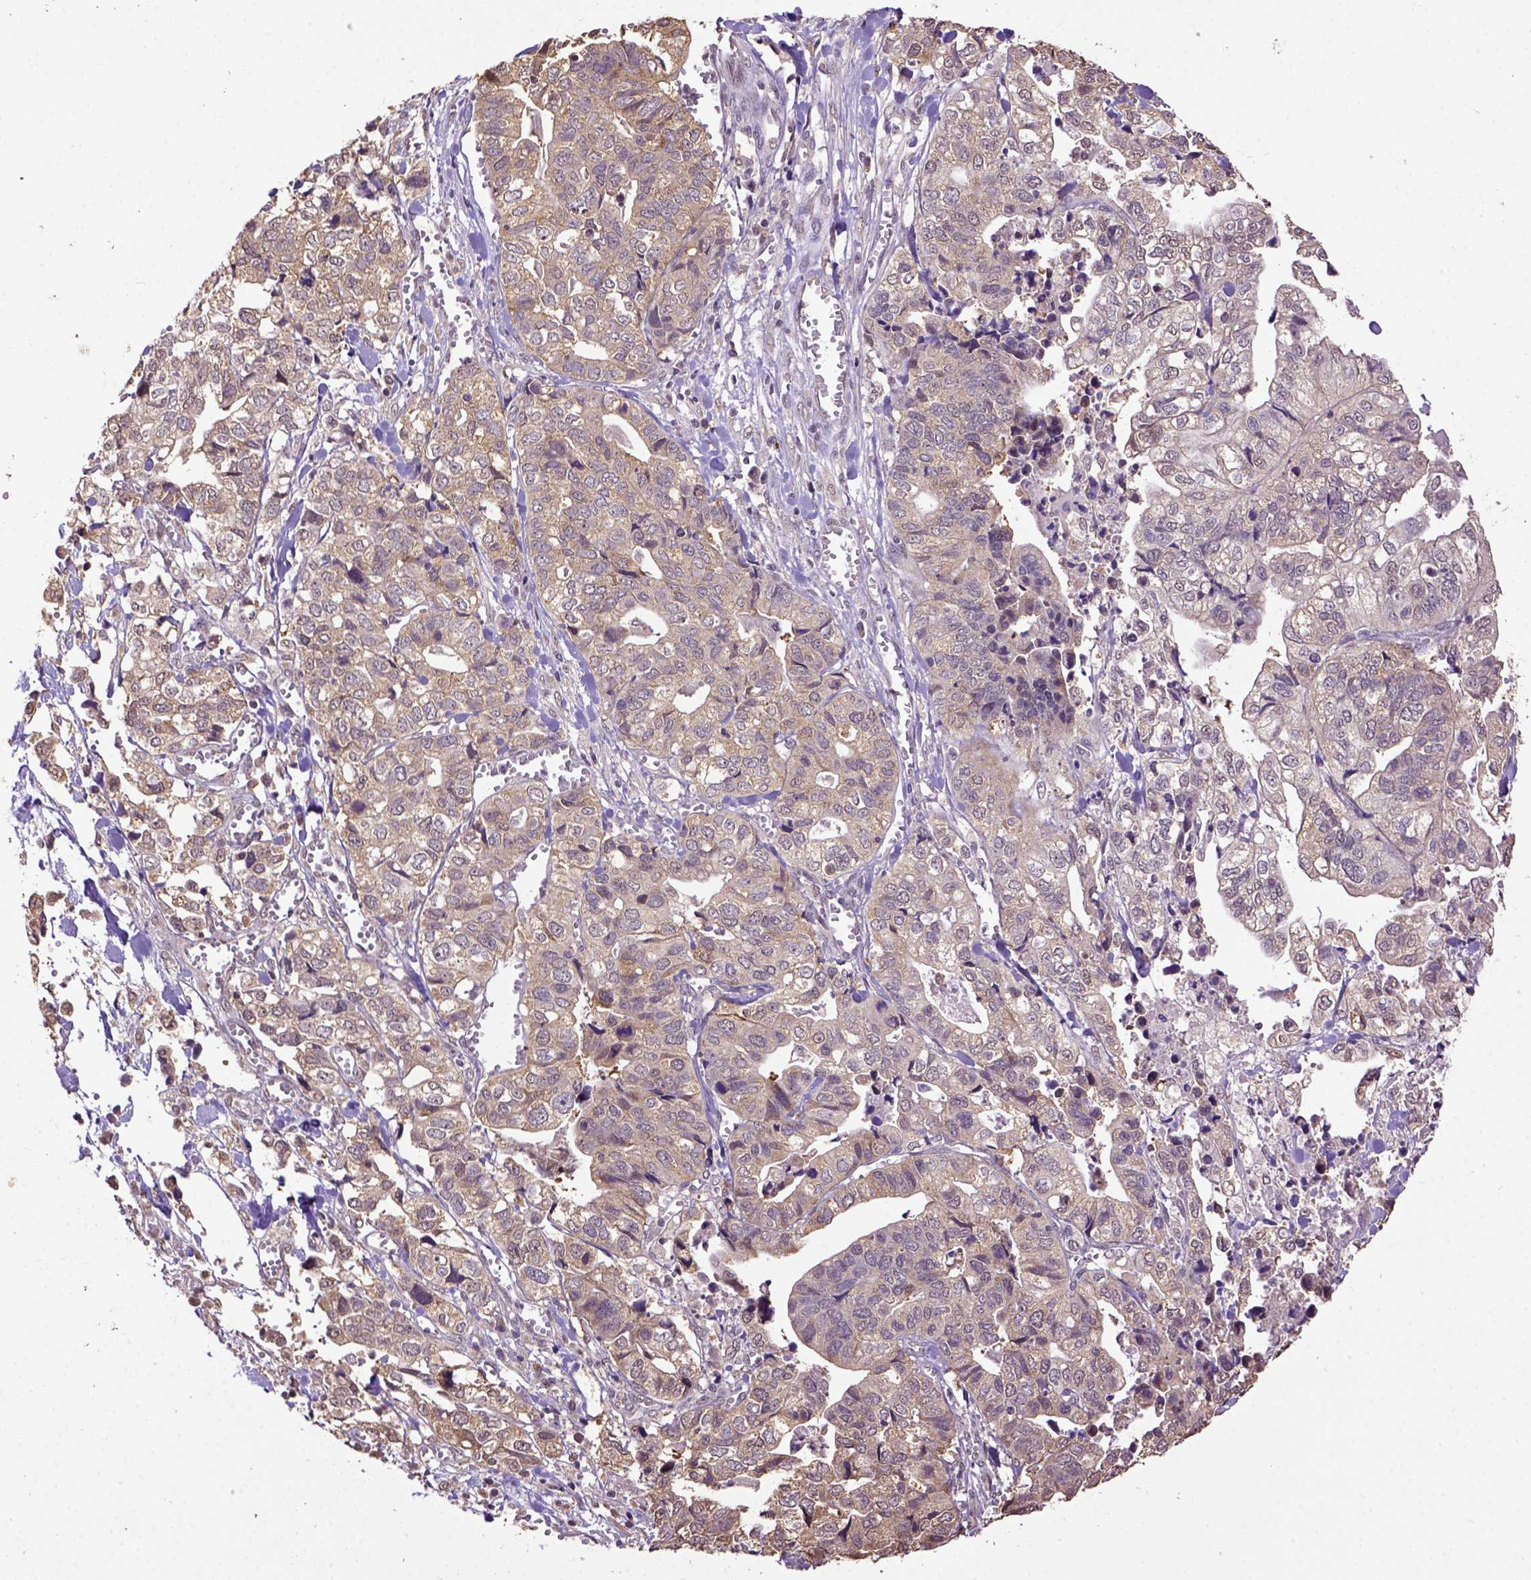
{"staining": {"intensity": "moderate", "quantity": "<25%", "location": "cytoplasmic/membranous"}, "tissue": "stomach cancer", "cell_type": "Tumor cells", "image_type": "cancer", "snomed": [{"axis": "morphology", "description": "Adenocarcinoma, NOS"}, {"axis": "topography", "description": "Stomach, upper"}], "caption": "Brown immunohistochemical staining in stomach cancer demonstrates moderate cytoplasmic/membranous staining in about <25% of tumor cells. Nuclei are stained in blue.", "gene": "WDR17", "patient": {"sex": "female", "age": 67}}